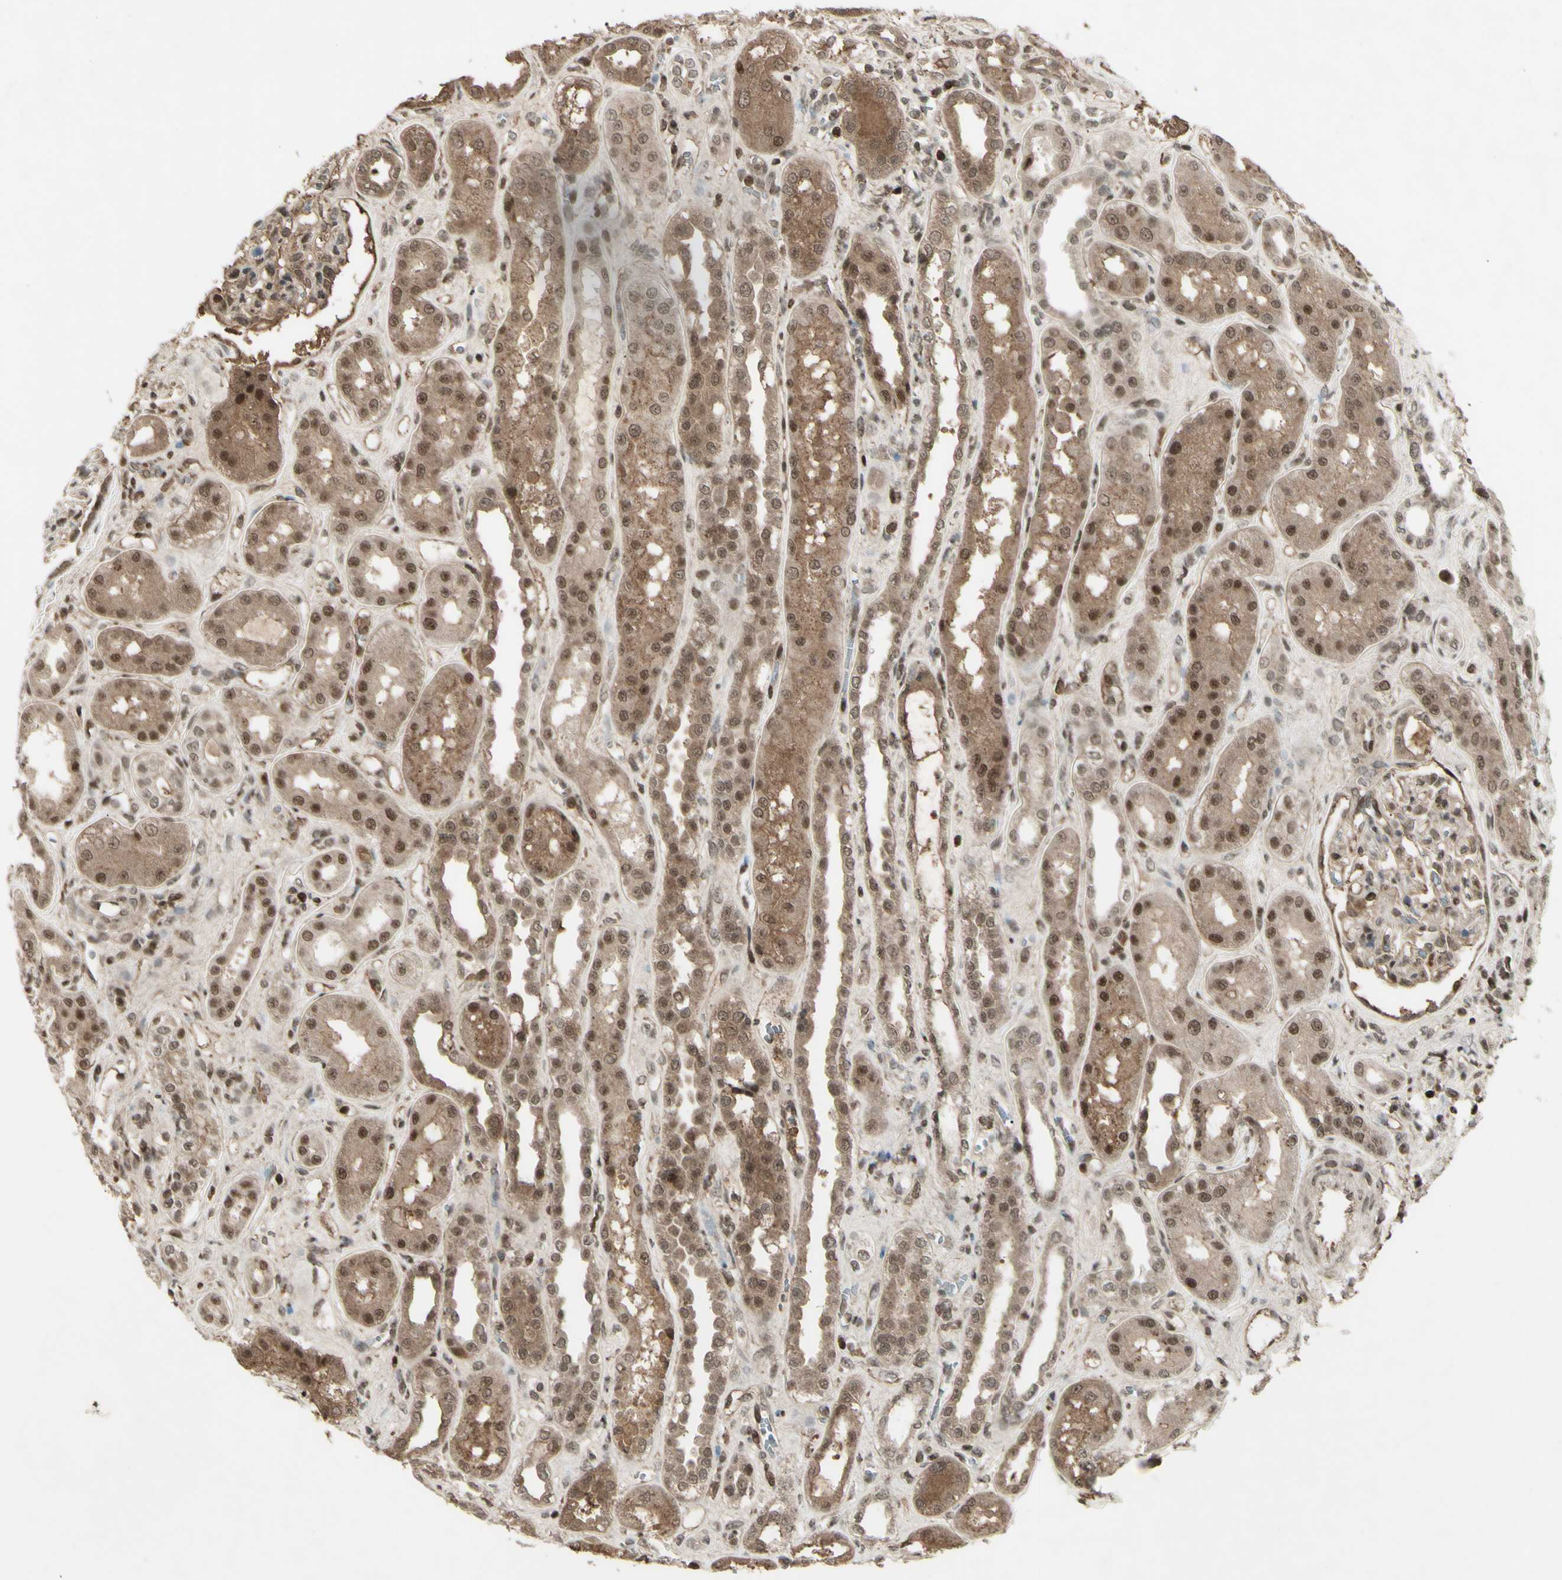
{"staining": {"intensity": "moderate", "quantity": ">75%", "location": "nuclear"}, "tissue": "kidney", "cell_type": "Cells in glomeruli", "image_type": "normal", "snomed": [{"axis": "morphology", "description": "Normal tissue, NOS"}, {"axis": "topography", "description": "Kidney"}], "caption": "Immunohistochemistry (IHC) micrograph of normal kidney: kidney stained using immunohistochemistry shows medium levels of moderate protein expression localized specifically in the nuclear of cells in glomeruli, appearing as a nuclear brown color.", "gene": "SNW1", "patient": {"sex": "male", "age": 59}}